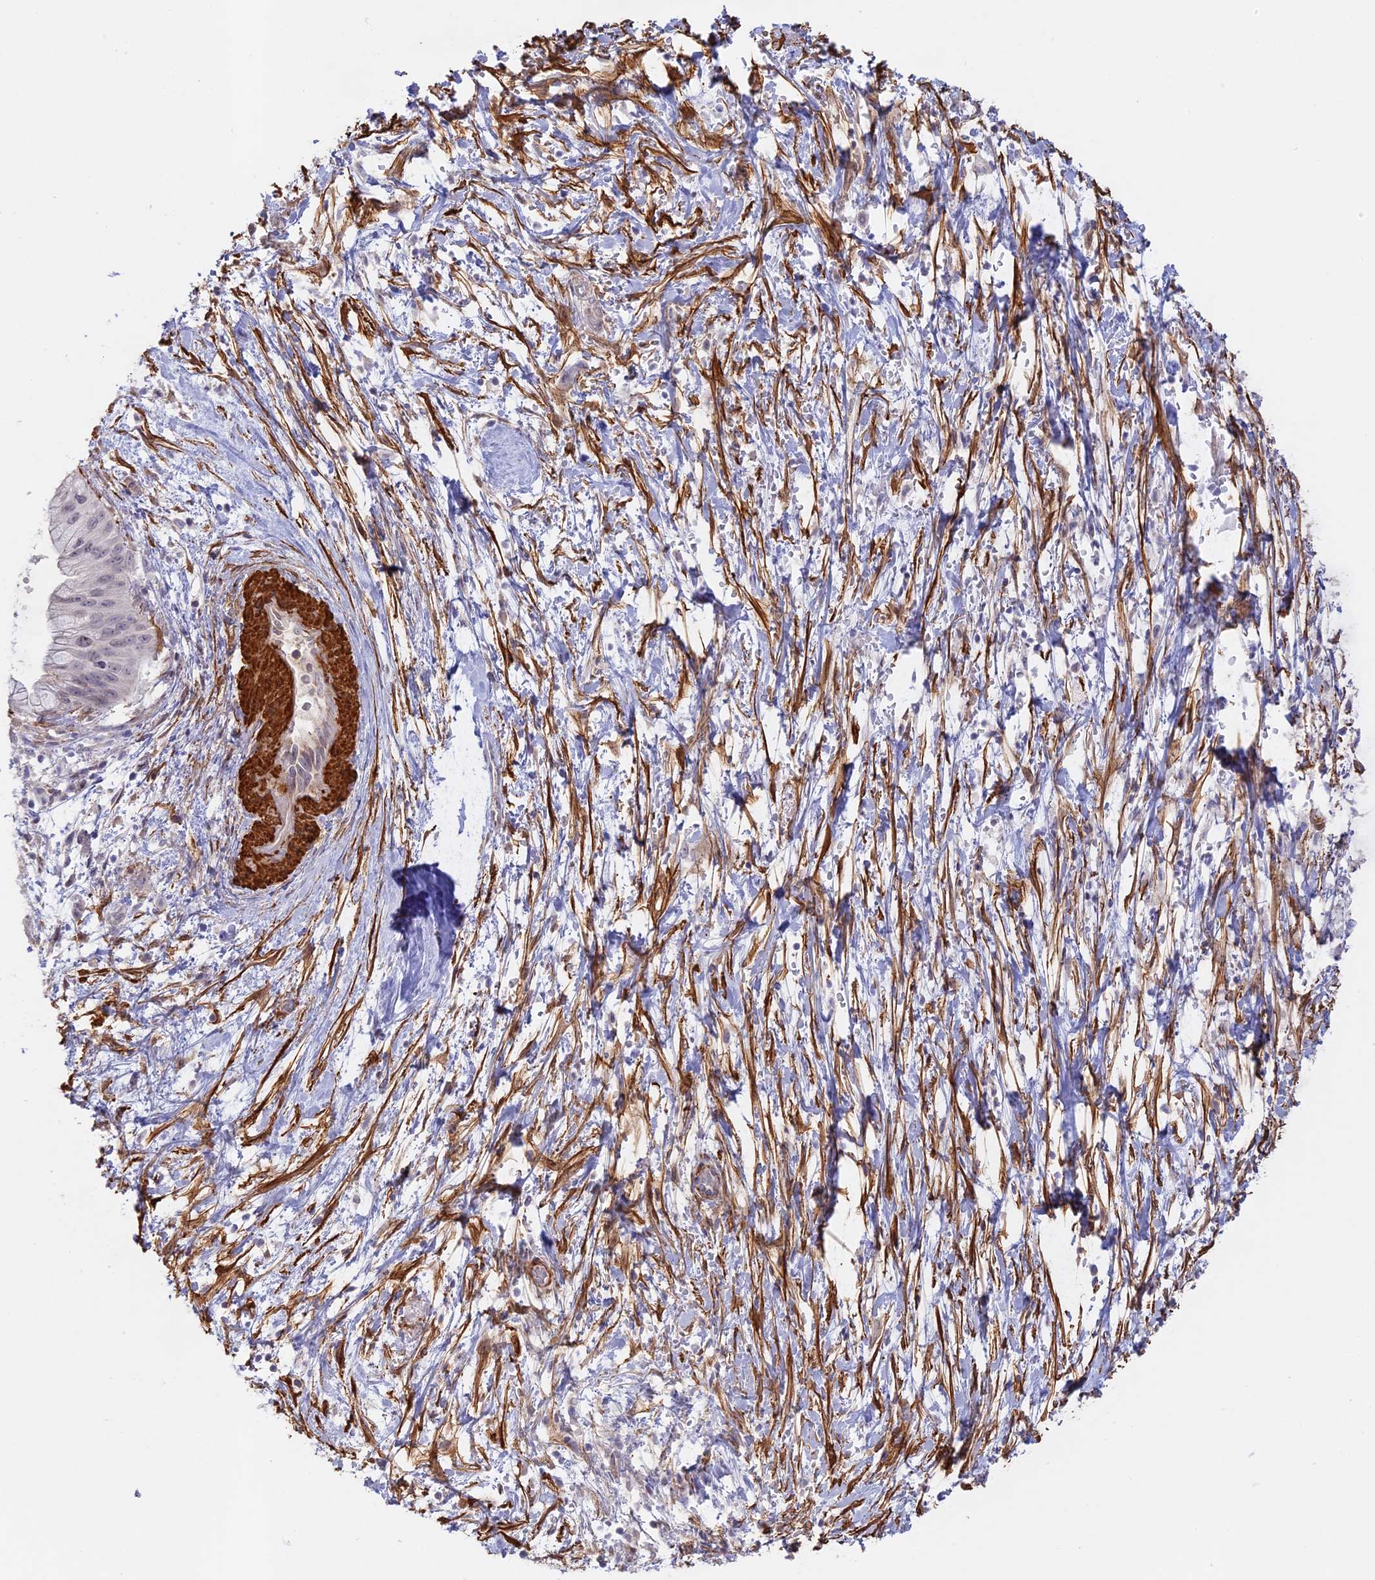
{"staining": {"intensity": "negative", "quantity": "none", "location": "none"}, "tissue": "pancreatic cancer", "cell_type": "Tumor cells", "image_type": "cancer", "snomed": [{"axis": "morphology", "description": "Adenocarcinoma, NOS"}, {"axis": "topography", "description": "Pancreas"}], "caption": "DAB (3,3'-diaminobenzidine) immunohistochemical staining of human pancreatic cancer displays no significant positivity in tumor cells.", "gene": "CCDC154", "patient": {"sex": "male", "age": 48}}